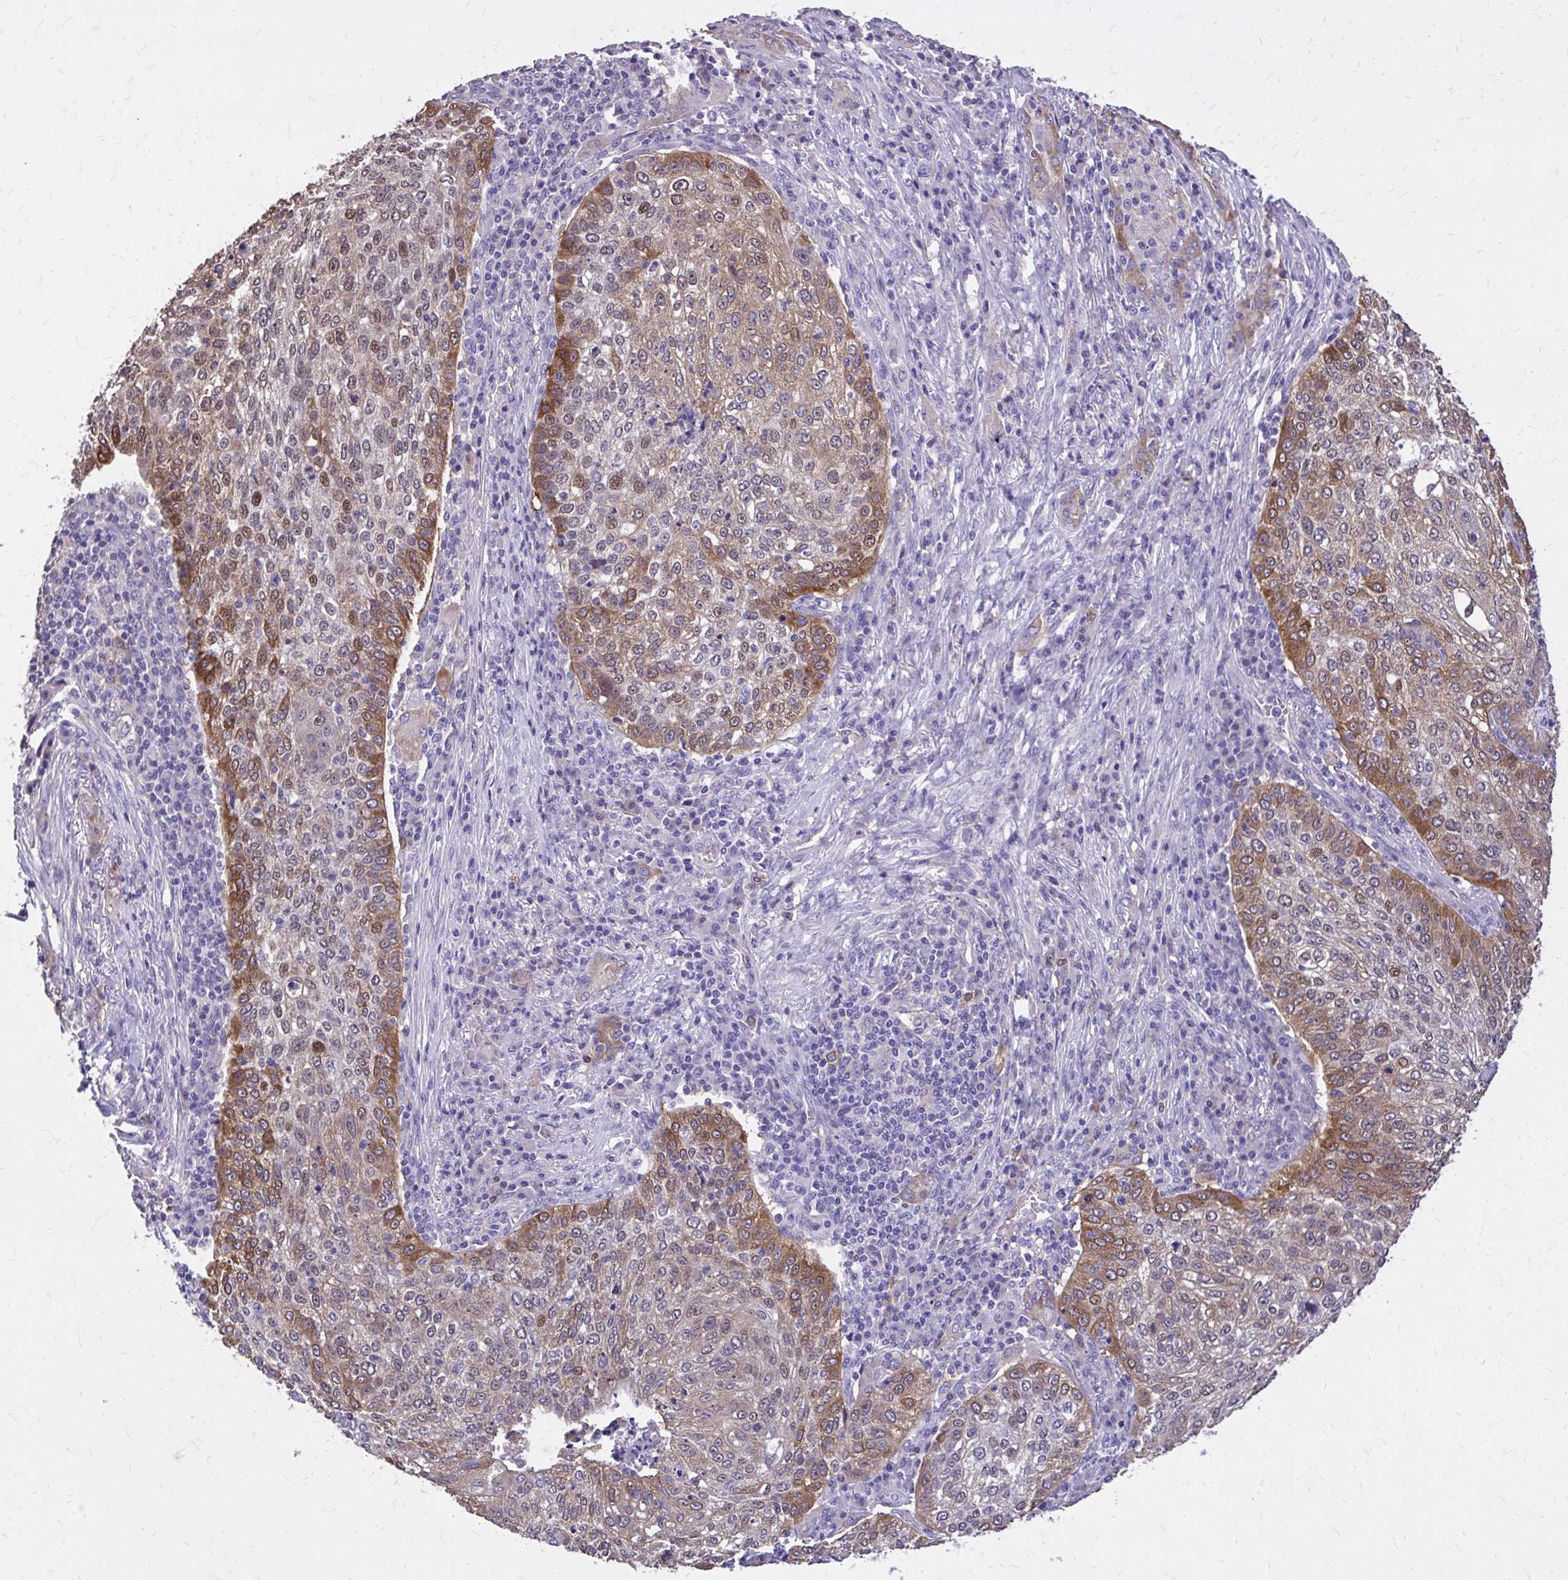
{"staining": {"intensity": "strong", "quantity": "25%-75%", "location": "cytoplasmic/membranous,nuclear"}, "tissue": "lung cancer", "cell_type": "Tumor cells", "image_type": "cancer", "snomed": [{"axis": "morphology", "description": "Squamous cell carcinoma, NOS"}, {"axis": "topography", "description": "Lung"}], "caption": "Immunohistochemistry (DAB (3,3'-diaminobenzidine)) staining of human lung squamous cell carcinoma reveals strong cytoplasmic/membranous and nuclear protein positivity in approximately 25%-75% of tumor cells. (IHC, brightfield microscopy, high magnification).", "gene": "EPB41L1", "patient": {"sex": "male", "age": 63}}